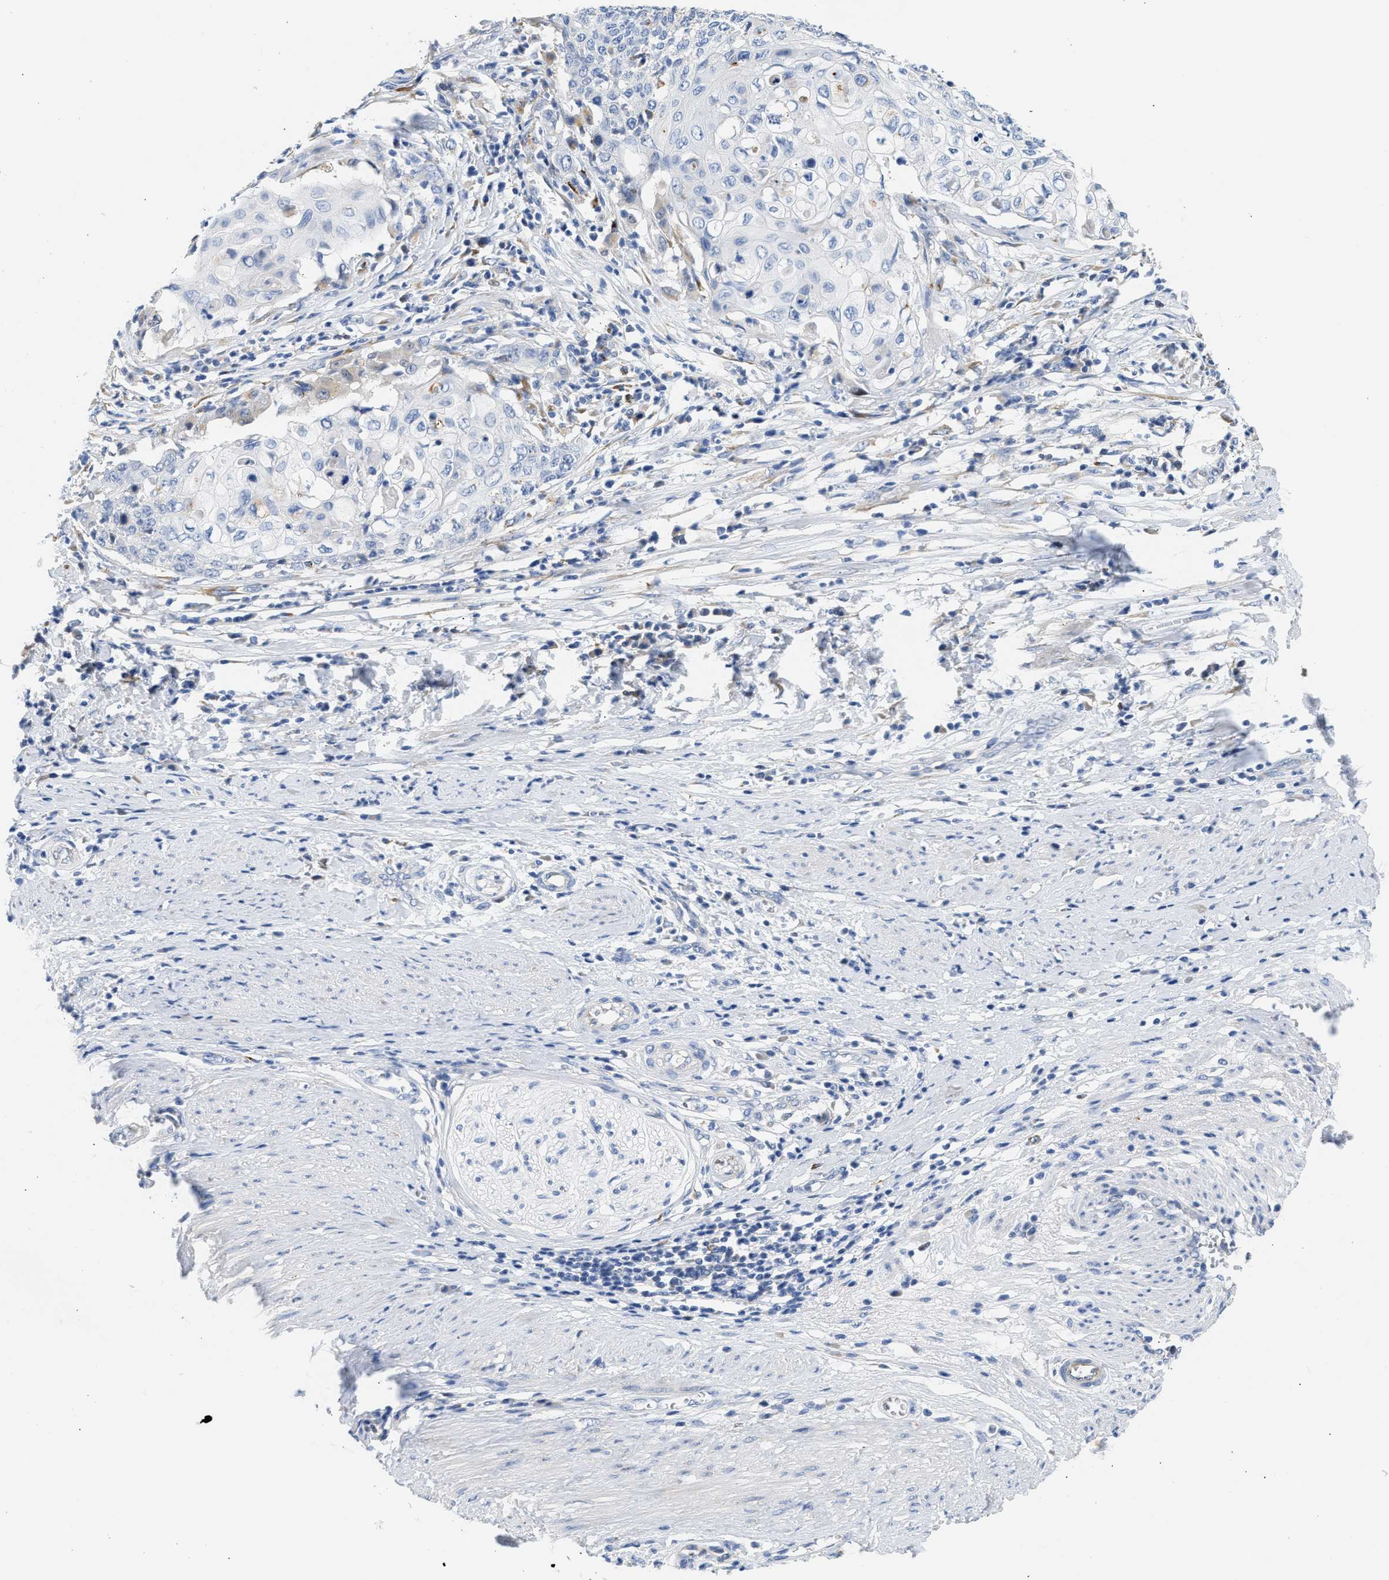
{"staining": {"intensity": "negative", "quantity": "none", "location": "none"}, "tissue": "cervical cancer", "cell_type": "Tumor cells", "image_type": "cancer", "snomed": [{"axis": "morphology", "description": "Squamous cell carcinoma, NOS"}, {"axis": "topography", "description": "Cervix"}], "caption": "There is no significant staining in tumor cells of squamous cell carcinoma (cervical).", "gene": "PPM1L", "patient": {"sex": "female", "age": 39}}